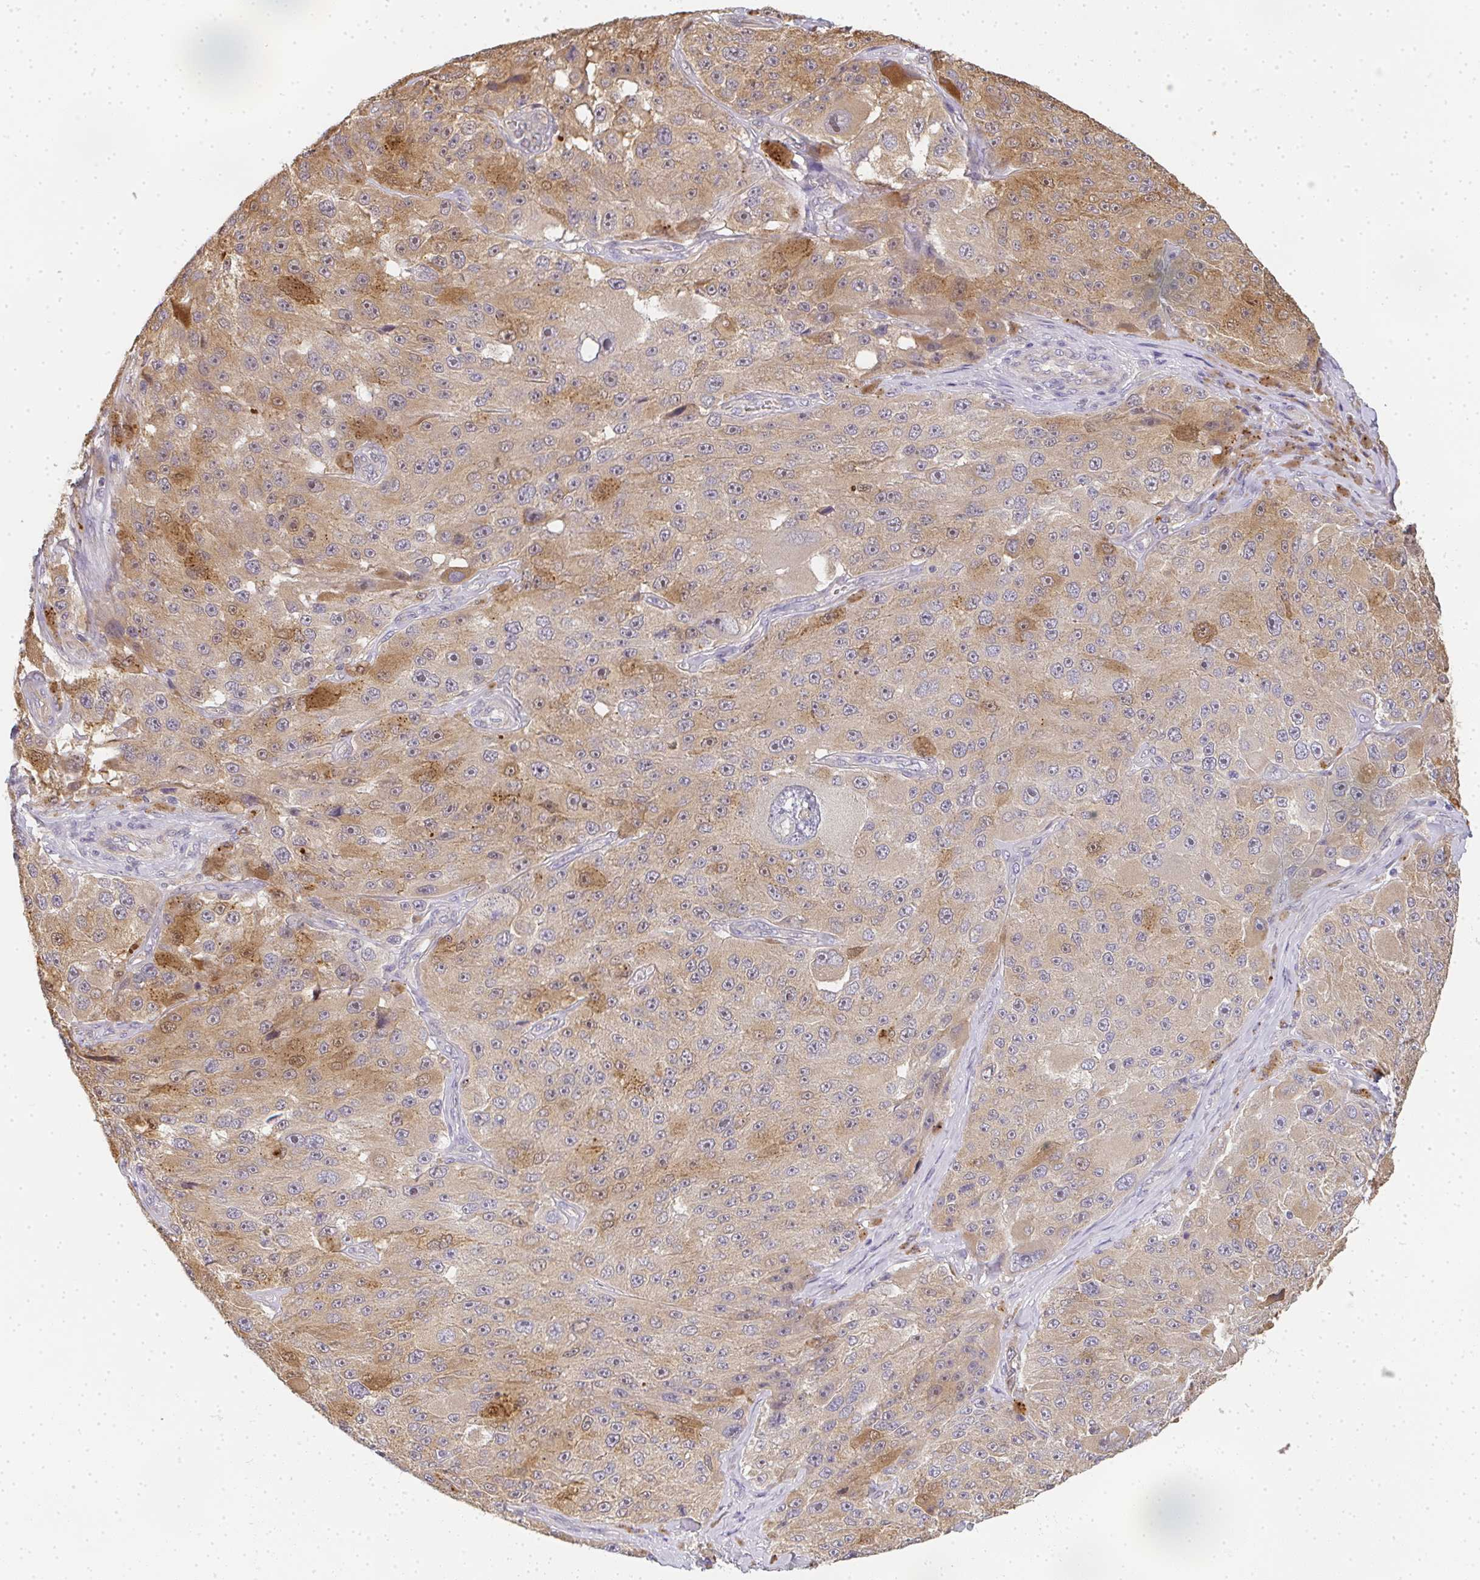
{"staining": {"intensity": "weak", "quantity": "25%-75%", "location": "cytoplasmic/membranous"}, "tissue": "melanoma", "cell_type": "Tumor cells", "image_type": "cancer", "snomed": [{"axis": "morphology", "description": "Malignant melanoma, Metastatic site"}, {"axis": "topography", "description": "Lymph node"}], "caption": "Weak cytoplasmic/membranous protein positivity is identified in about 25%-75% of tumor cells in malignant melanoma (metastatic site). (IHC, brightfield microscopy, high magnification).", "gene": "SLC35B3", "patient": {"sex": "male", "age": 62}}